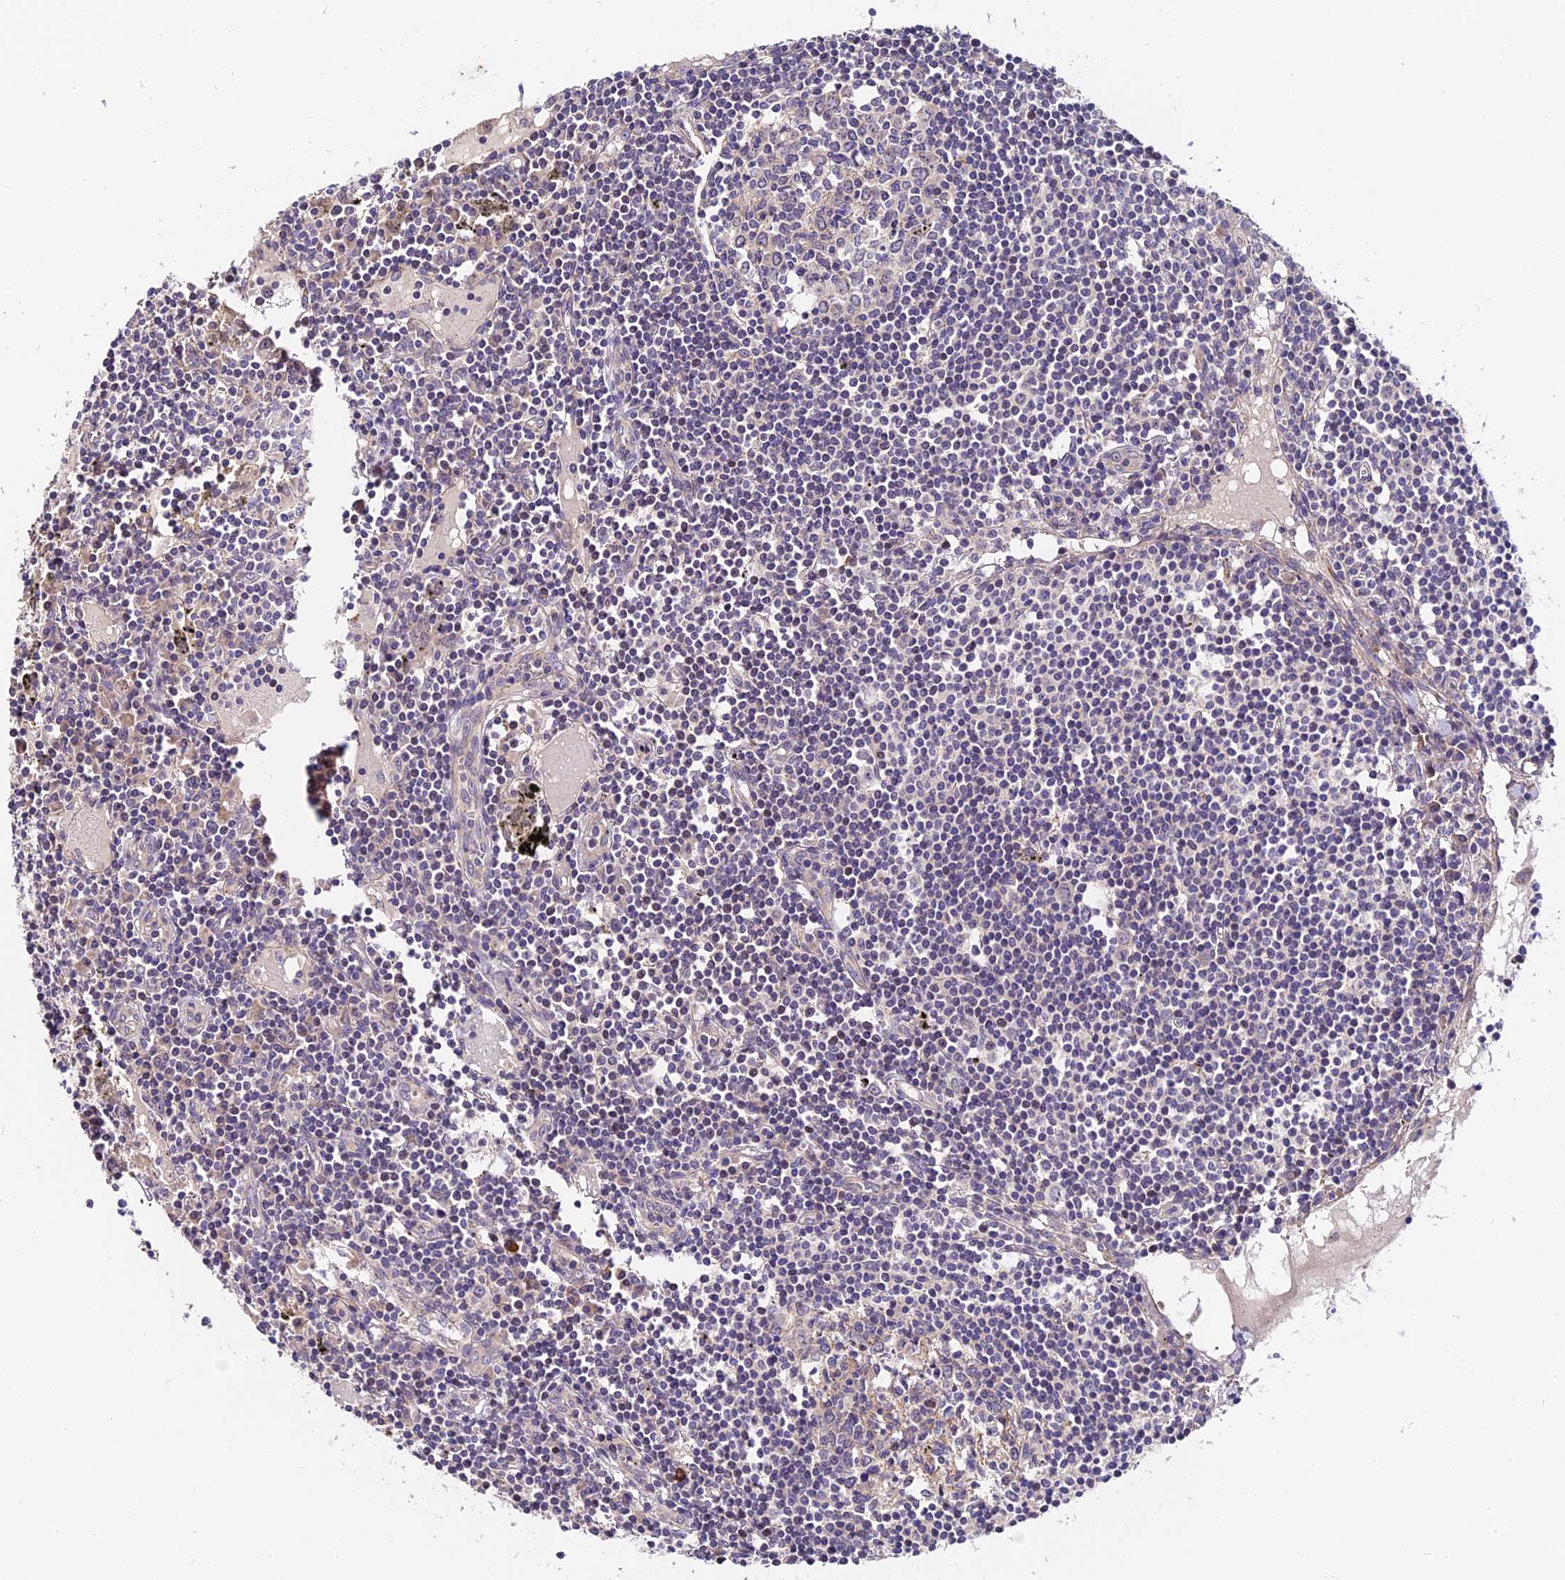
{"staining": {"intensity": "negative", "quantity": "none", "location": "none"}, "tissue": "lymph node", "cell_type": "Germinal center cells", "image_type": "normal", "snomed": [{"axis": "morphology", "description": "Normal tissue, NOS"}, {"axis": "topography", "description": "Lymph node"}], "caption": "Immunohistochemical staining of unremarkable human lymph node exhibits no significant expression in germinal center cells. (DAB (3,3'-diaminobenzidine) IHC with hematoxylin counter stain).", "gene": "TRMT1", "patient": {"sex": "male", "age": 74}}